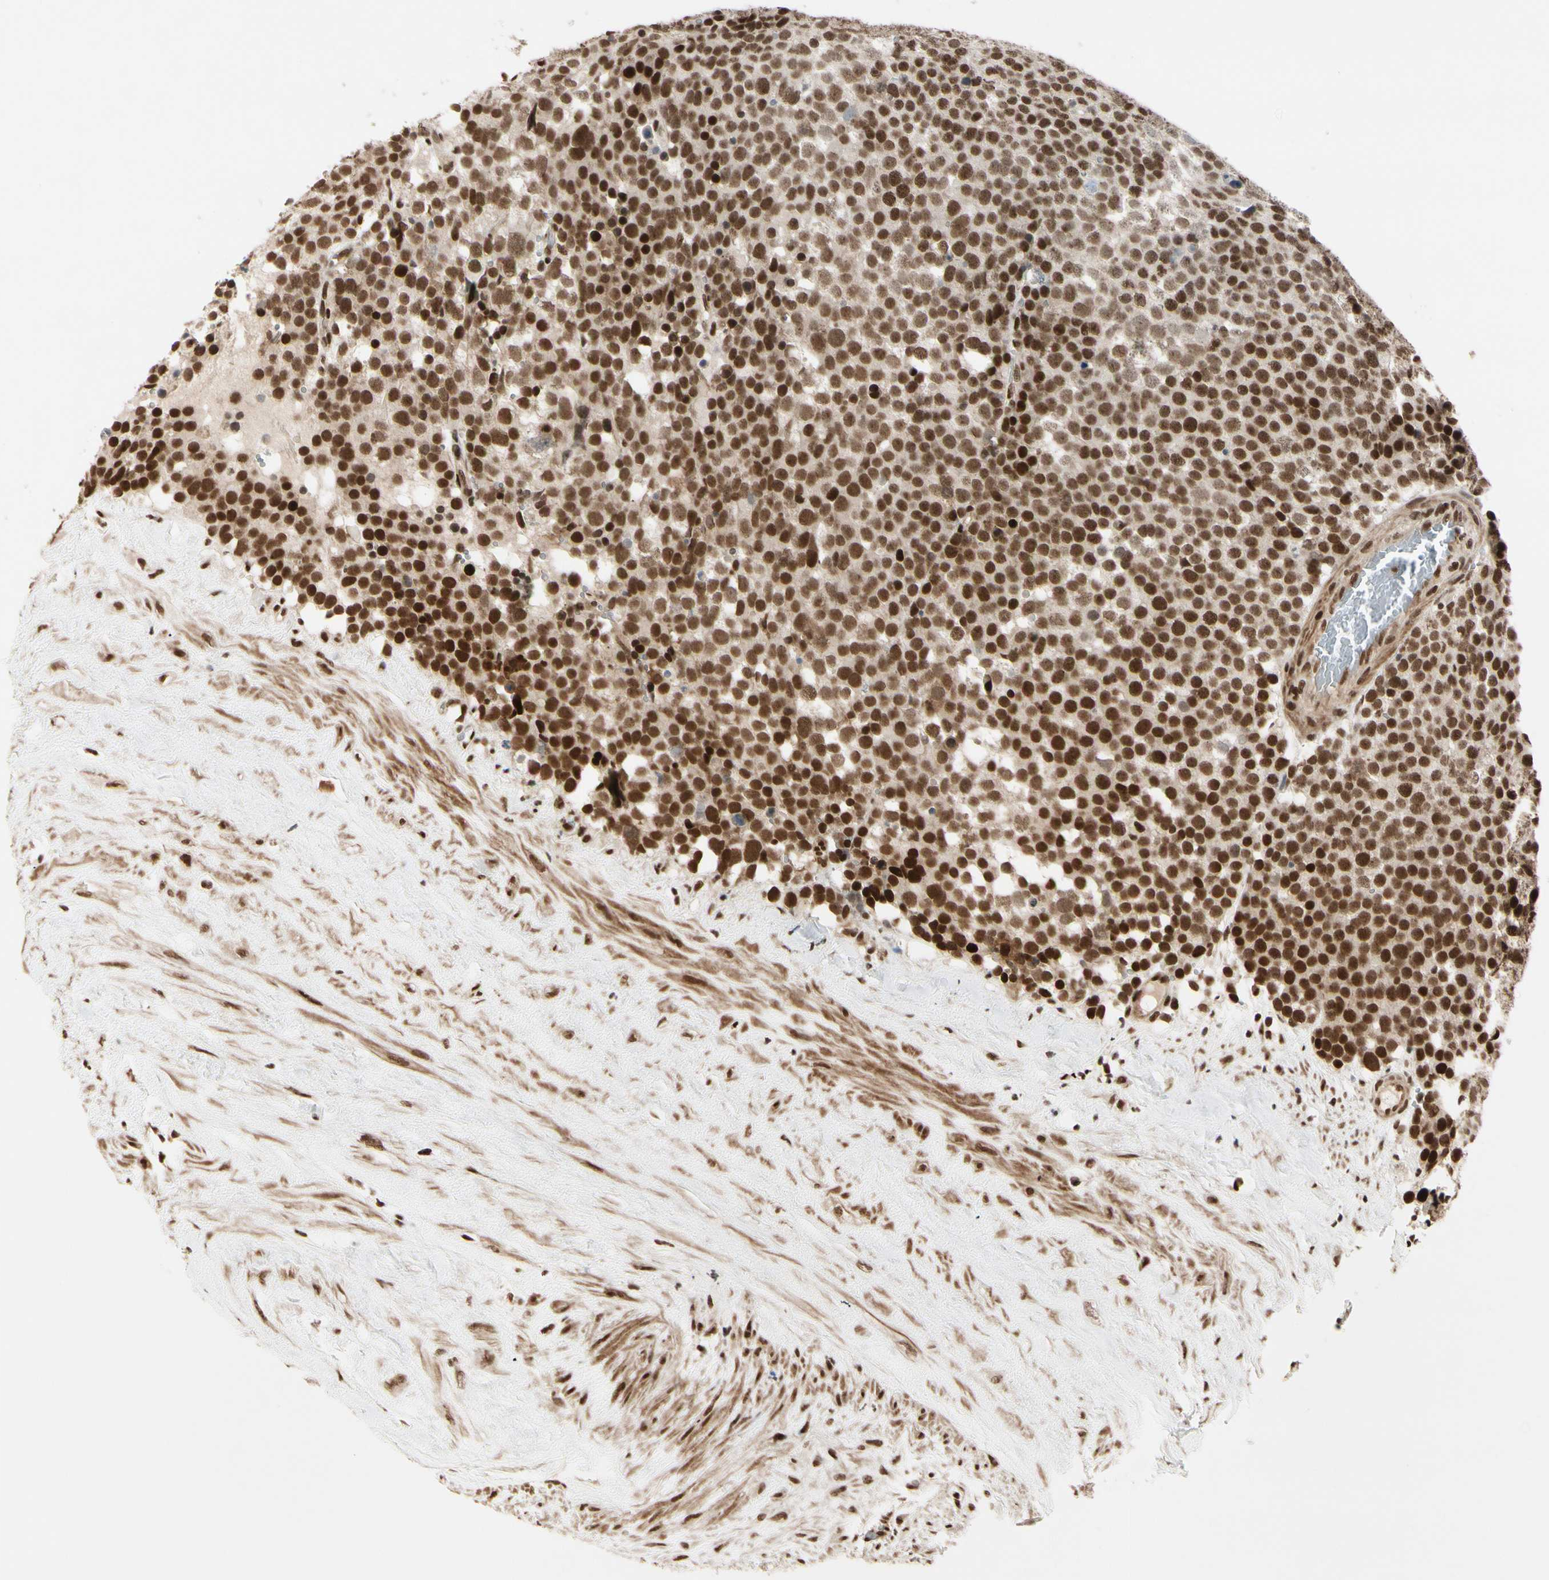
{"staining": {"intensity": "strong", "quantity": ">75%", "location": "nuclear"}, "tissue": "testis cancer", "cell_type": "Tumor cells", "image_type": "cancer", "snomed": [{"axis": "morphology", "description": "Seminoma, NOS"}, {"axis": "topography", "description": "Testis"}], "caption": "The photomicrograph exhibits a brown stain indicating the presence of a protein in the nuclear of tumor cells in seminoma (testis).", "gene": "CHAMP1", "patient": {"sex": "male", "age": 71}}